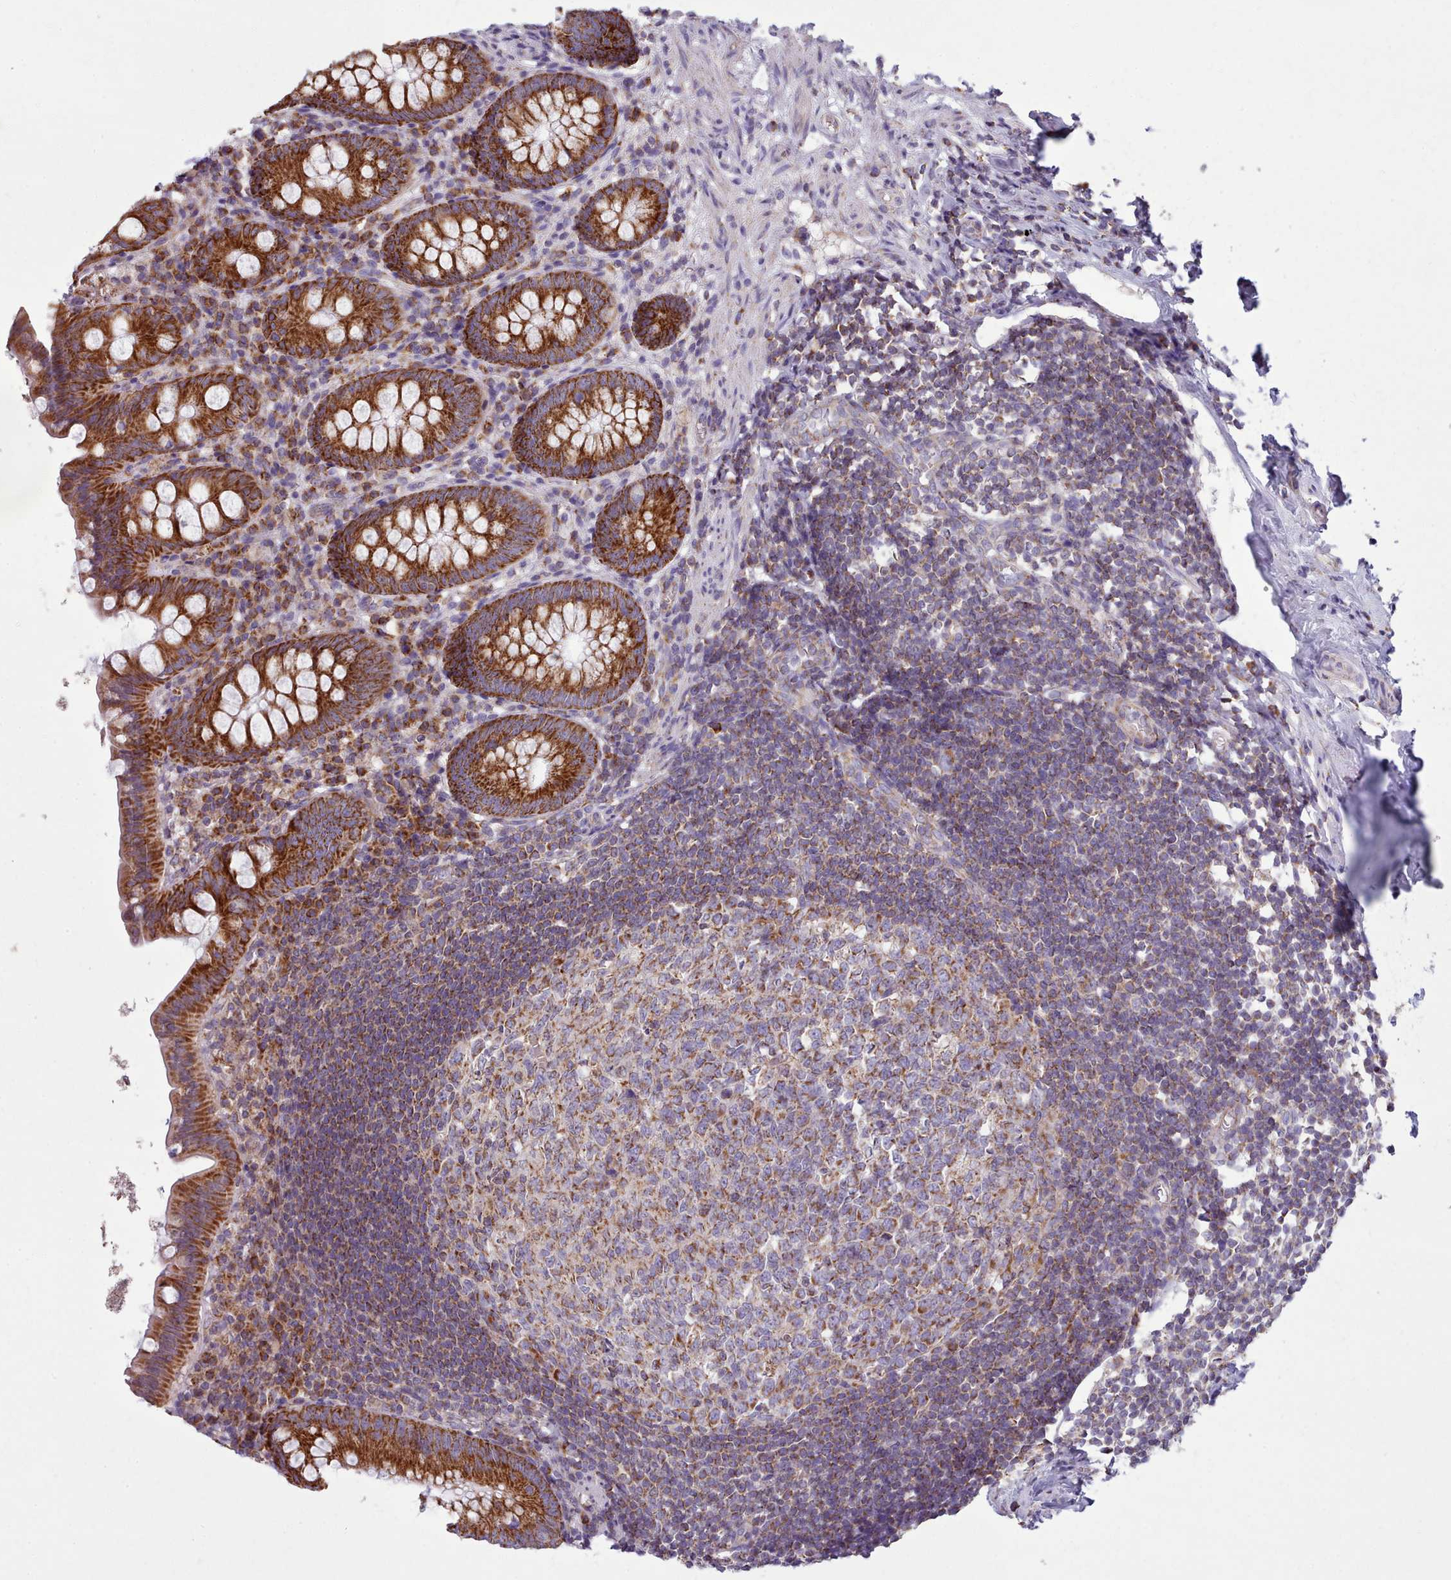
{"staining": {"intensity": "strong", "quantity": ">75%", "location": "cytoplasmic/membranous"}, "tissue": "appendix", "cell_type": "Glandular cells", "image_type": "normal", "snomed": [{"axis": "morphology", "description": "Normal tissue, NOS"}, {"axis": "topography", "description": "Appendix"}], "caption": "Approximately >75% of glandular cells in benign appendix exhibit strong cytoplasmic/membranous protein expression as visualized by brown immunohistochemical staining.", "gene": "SRP54", "patient": {"sex": "female", "age": 51}}